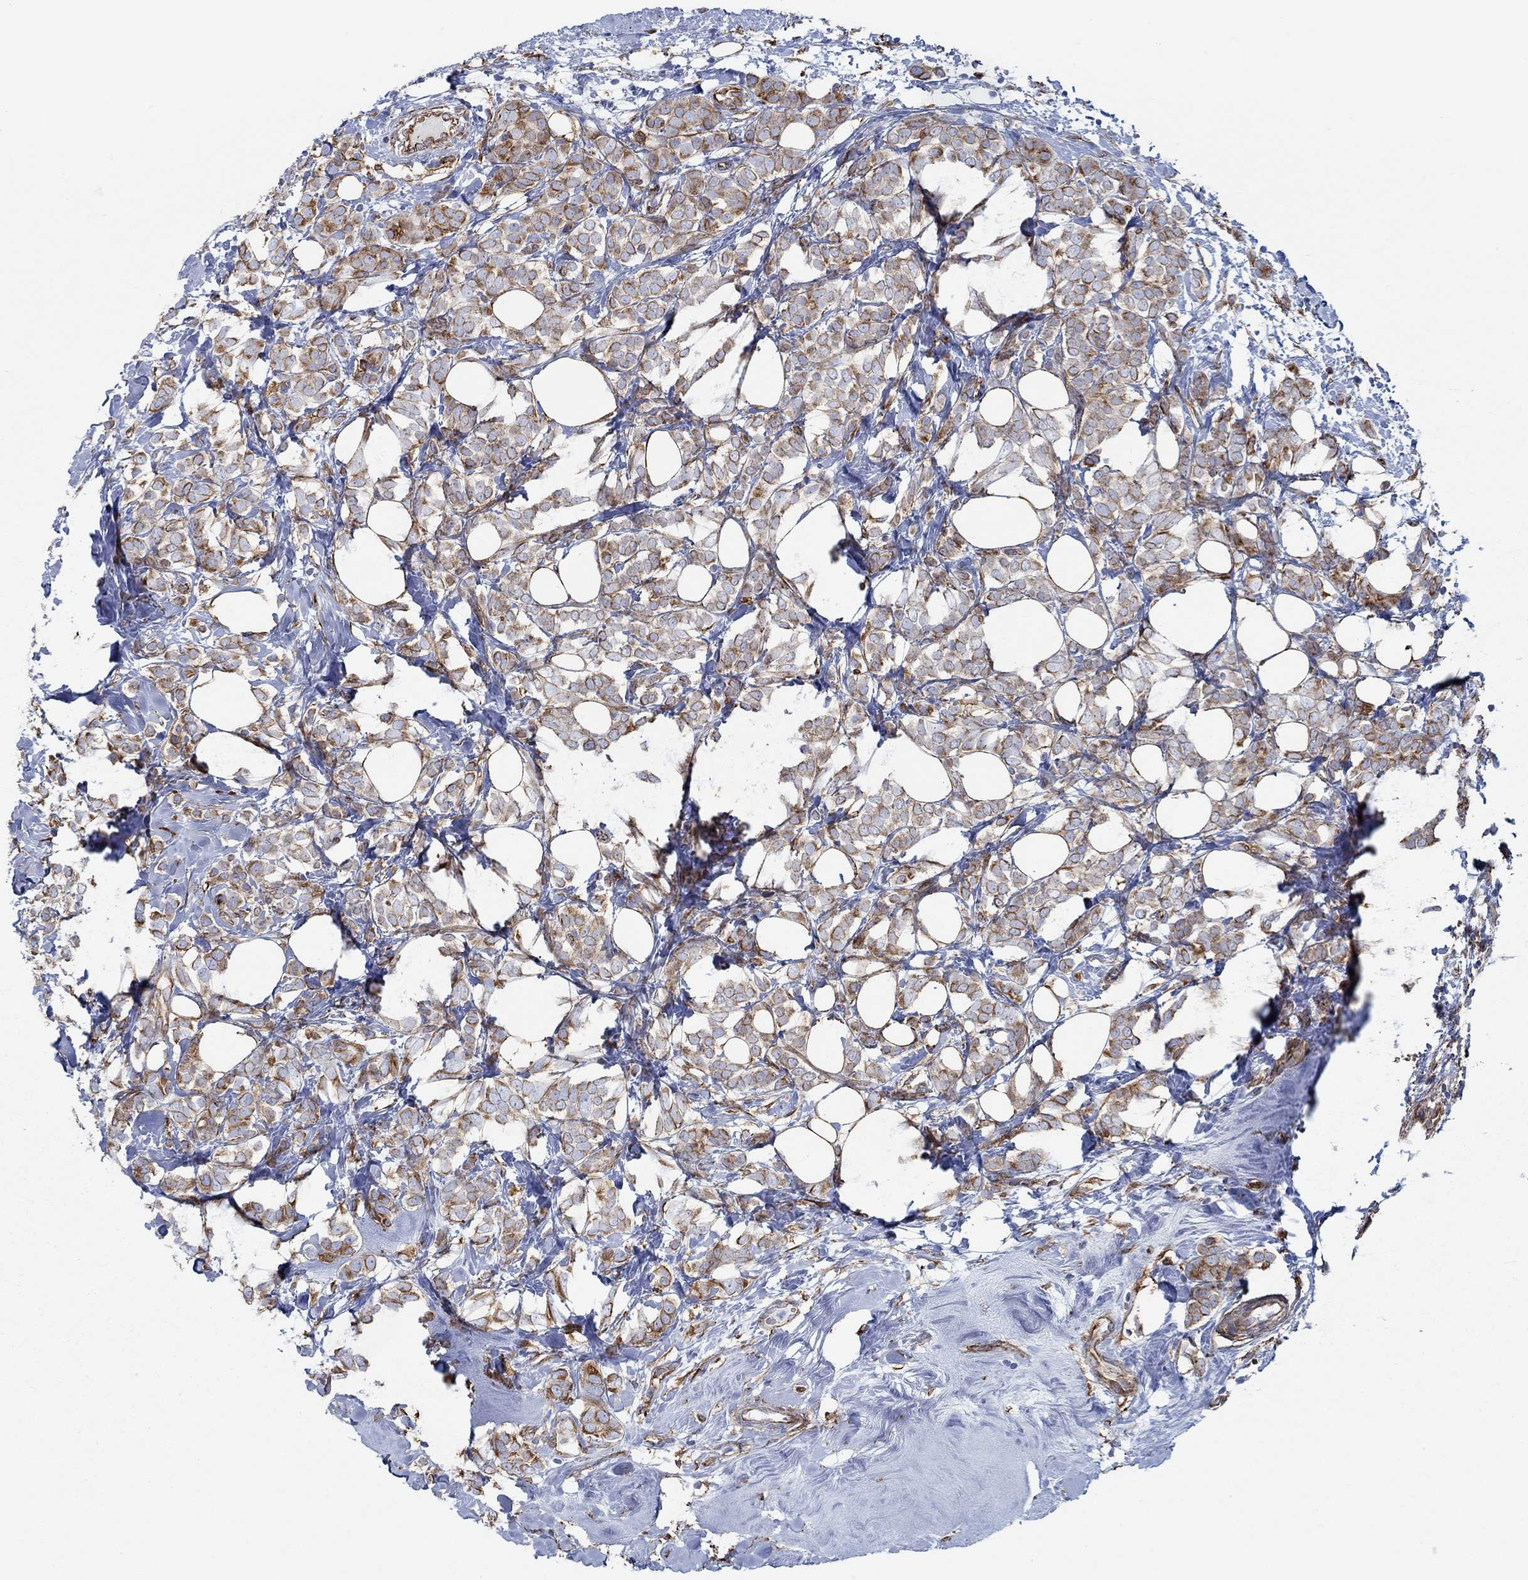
{"staining": {"intensity": "strong", "quantity": "<25%", "location": "cytoplasmic/membranous"}, "tissue": "breast cancer", "cell_type": "Tumor cells", "image_type": "cancer", "snomed": [{"axis": "morphology", "description": "Lobular carcinoma"}, {"axis": "topography", "description": "Breast"}], "caption": "Protein expression analysis of breast cancer (lobular carcinoma) shows strong cytoplasmic/membranous expression in about <25% of tumor cells.", "gene": "STC2", "patient": {"sex": "female", "age": 49}}